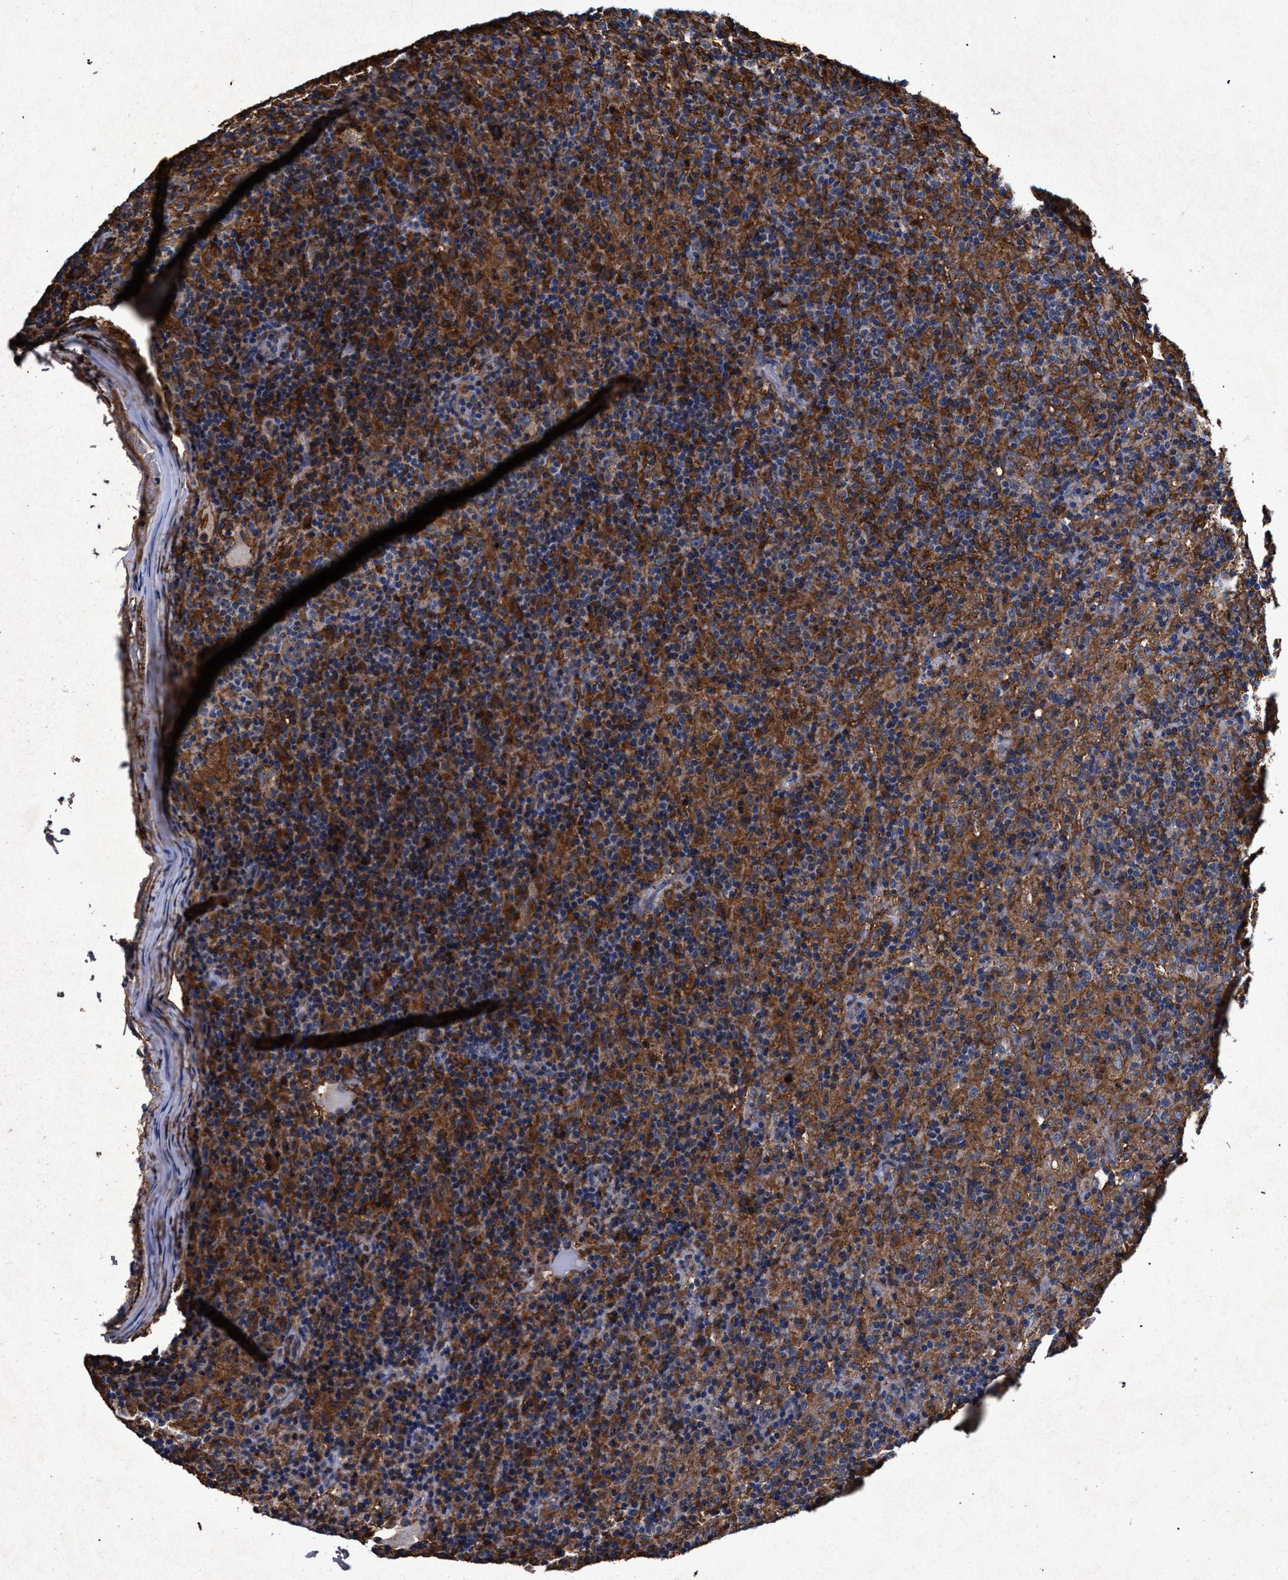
{"staining": {"intensity": "moderate", "quantity": ">75%", "location": "cytoplasmic/membranous"}, "tissue": "lymphoma", "cell_type": "Tumor cells", "image_type": "cancer", "snomed": [{"axis": "morphology", "description": "Hodgkin's disease, NOS"}, {"axis": "topography", "description": "Lymph node"}], "caption": "Hodgkin's disease stained for a protein shows moderate cytoplasmic/membranous positivity in tumor cells.", "gene": "MARCKS", "patient": {"sex": "male", "age": 70}}